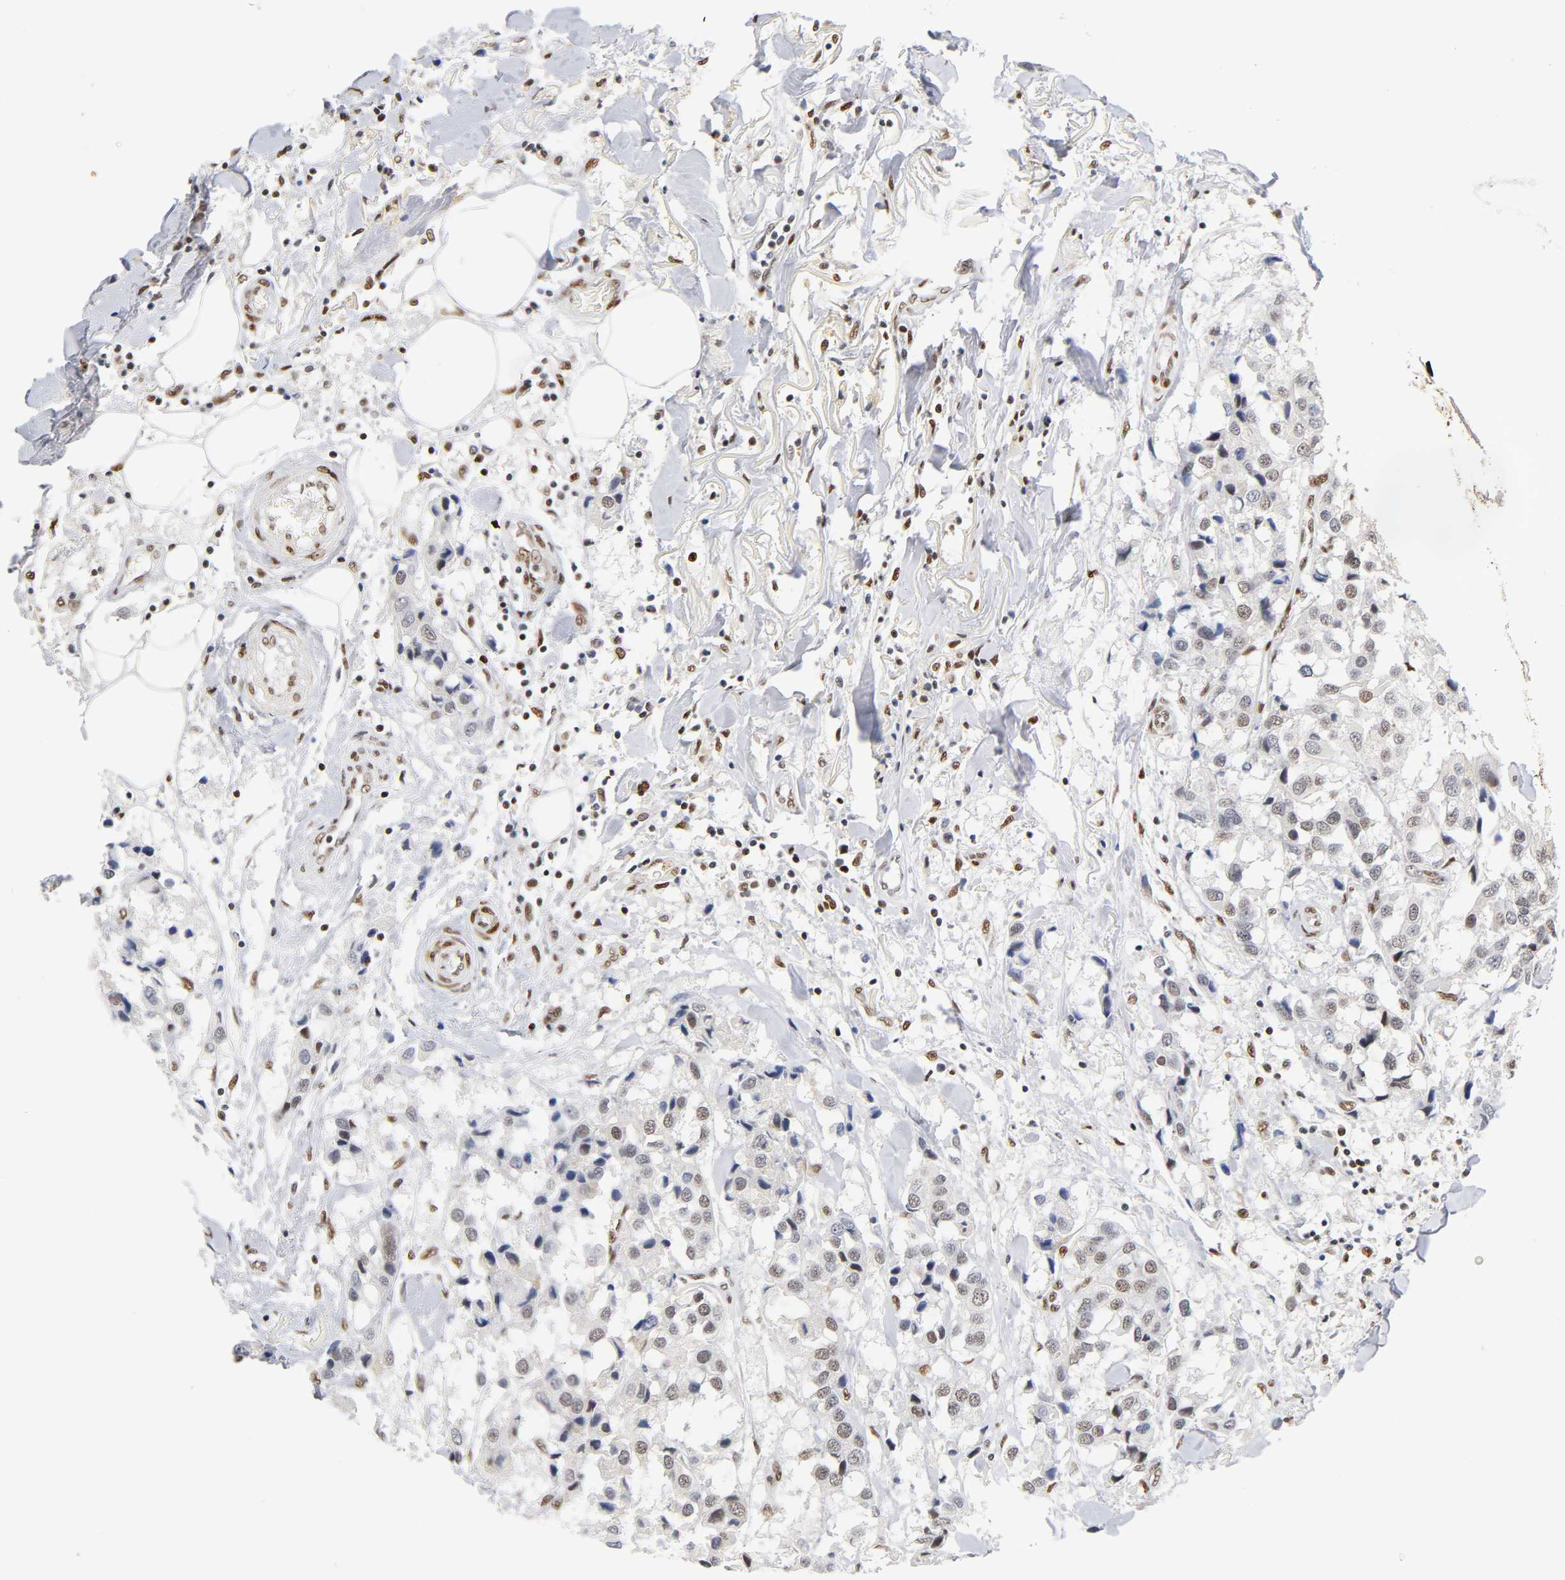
{"staining": {"intensity": "weak", "quantity": "<25%", "location": "nuclear"}, "tissue": "breast cancer", "cell_type": "Tumor cells", "image_type": "cancer", "snomed": [{"axis": "morphology", "description": "Duct carcinoma"}, {"axis": "topography", "description": "Breast"}], "caption": "This is an IHC image of human breast invasive ductal carcinoma. There is no positivity in tumor cells.", "gene": "NR3C1", "patient": {"sex": "female", "age": 80}}